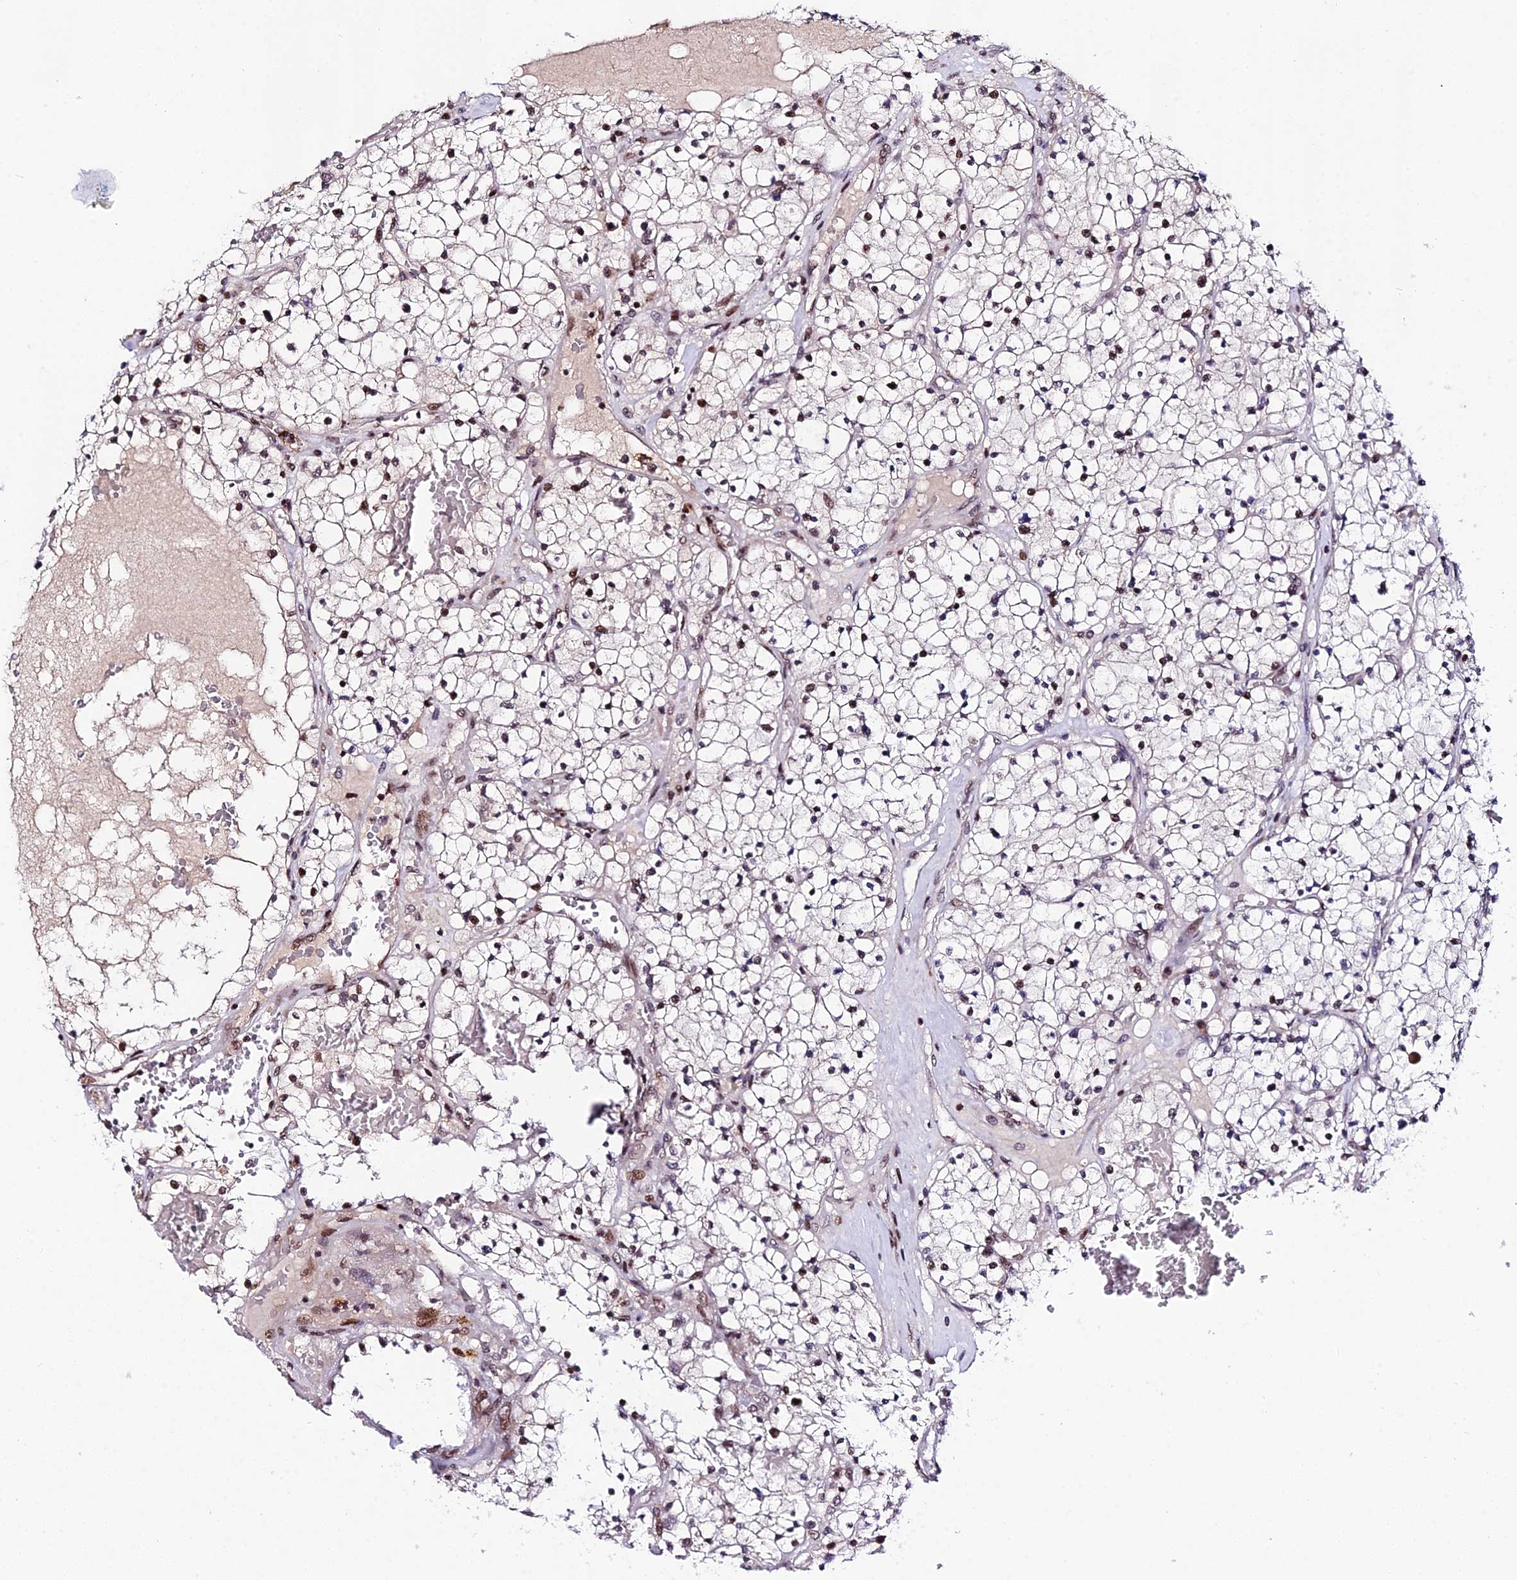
{"staining": {"intensity": "negative", "quantity": "none", "location": "none"}, "tissue": "renal cancer", "cell_type": "Tumor cells", "image_type": "cancer", "snomed": [{"axis": "morphology", "description": "Normal tissue, NOS"}, {"axis": "morphology", "description": "Adenocarcinoma, NOS"}, {"axis": "topography", "description": "Kidney"}], "caption": "Immunohistochemistry photomicrograph of neoplastic tissue: adenocarcinoma (renal) stained with DAB displays no significant protein expression in tumor cells. The staining is performed using DAB brown chromogen with nuclei counter-stained in using hematoxylin.", "gene": "SYT15", "patient": {"sex": "male", "age": 68}}